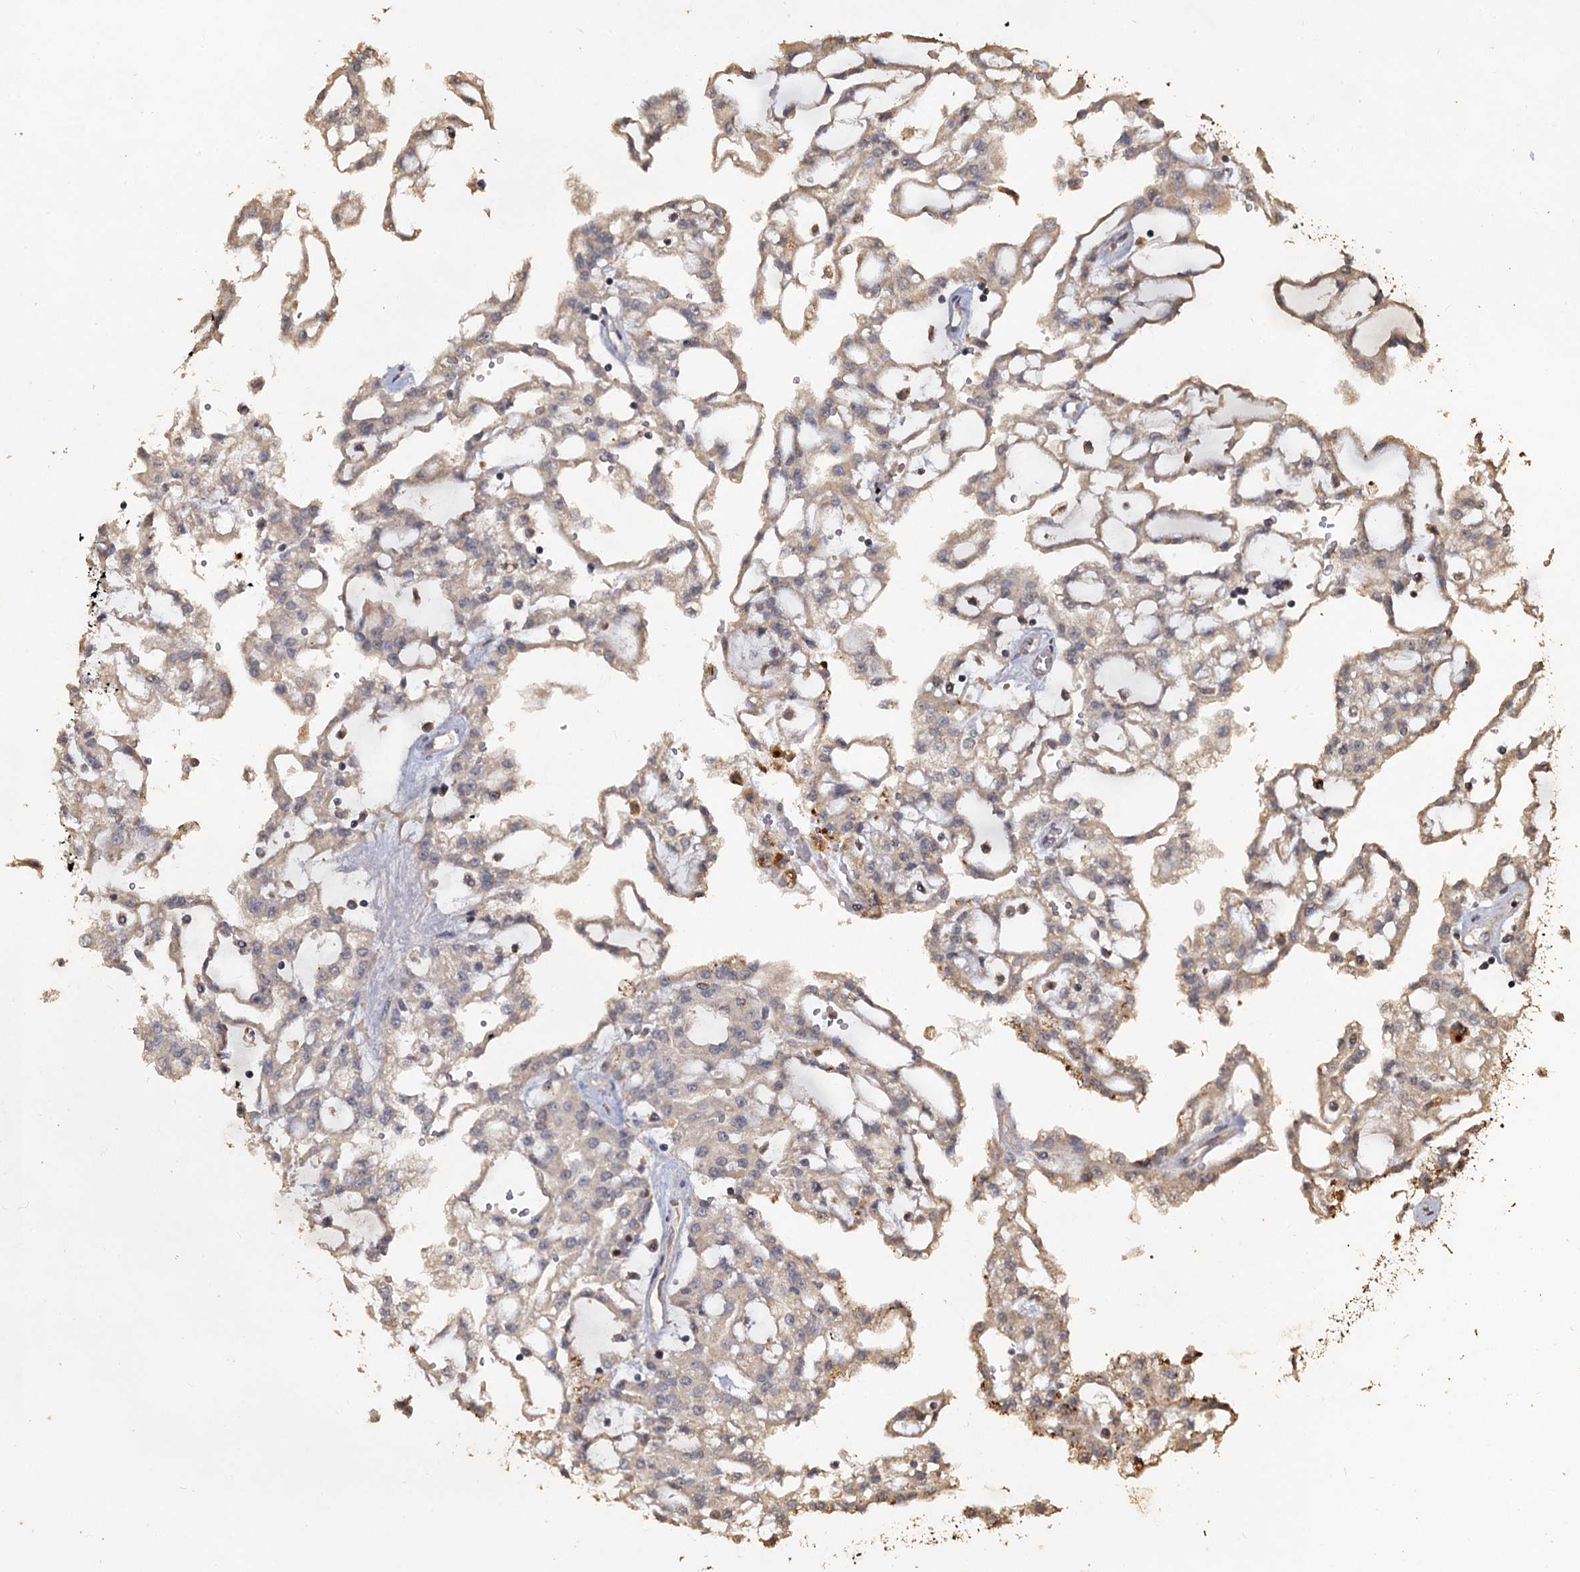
{"staining": {"intensity": "weak", "quantity": "25%-75%", "location": "cytoplasmic/membranous"}, "tissue": "renal cancer", "cell_type": "Tumor cells", "image_type": "cancer", "snomed": [{"axis": "morphology", "description": "Adenocarcinoma, NOS"}, {"axis": "topography", "description": "Kidney"}], "caption": "Protein expression analysis of renal cancer displays weak cytoplasmic/membranous positivity in about 25%-75% of tumor cells.", "gene": "CCDC61", "patient": {"sex": "male", "age": 63}}